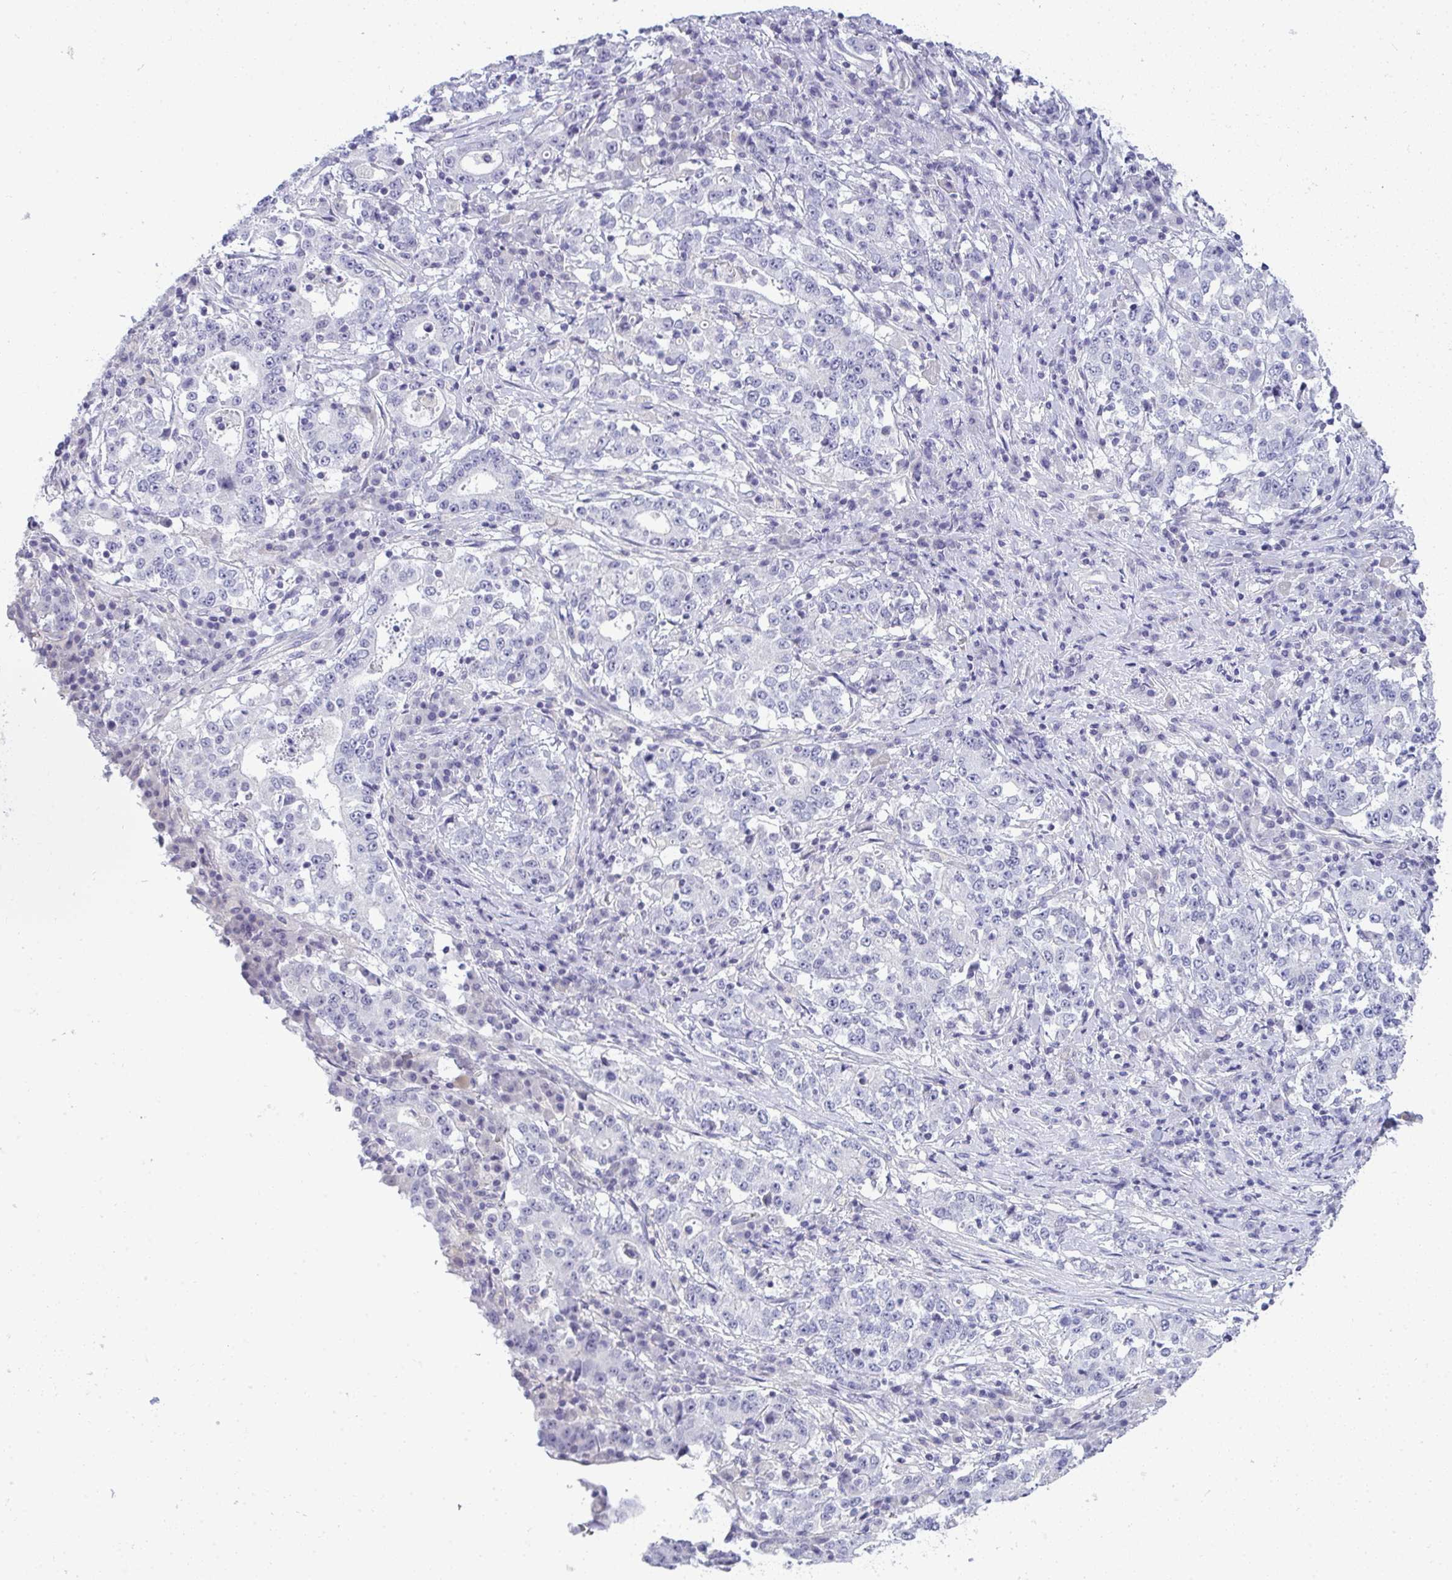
{"staining": {"intensity": "negative", "quantity": "none", "location": "none"}, "tissue": "stomach cancer", "cell_type": "Tumor cells", "image_type": "cancer", "snomed": [{"axis": "morphology", "description": "Adenocarcinoma, NOS"}, {"axis": "topography", "description": "Stomach"}], "caption": "Tumor cells are negative for brown protein staining in stomach cancer (adenocarcinoma).", "gene": "TMEM82", "patient": {"sex": "male", "age": 59}}